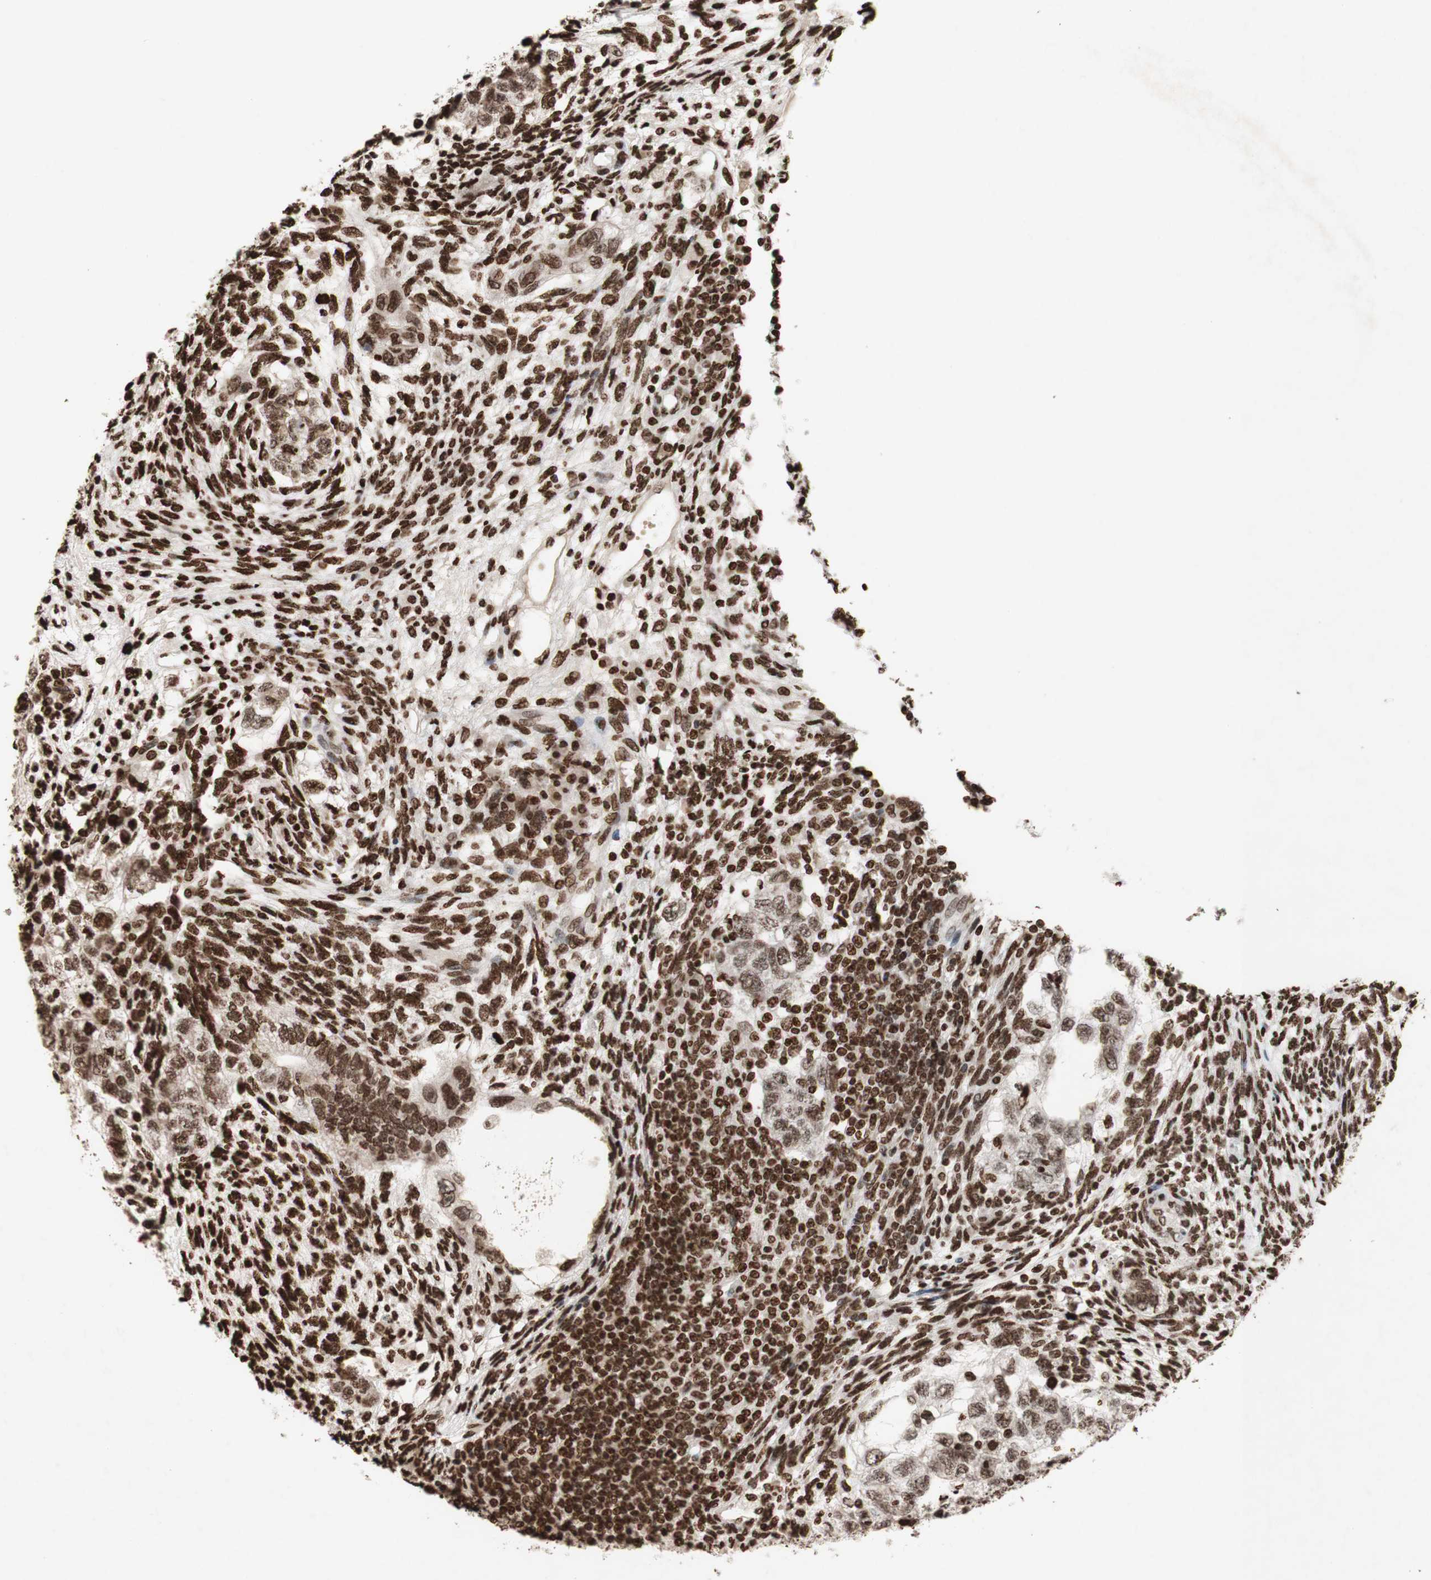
{"staining": {"intensity": "moderate", "quantity": ">75%", "location": "nuclear"}, "tissue": "testis cancer", "cell_type": "Tumor cells", "image_type": "cancer", "snomed": [{"axis": "morphology", "description": "Normal tissue, NOS"}, {"axis": "morphology", "description": "Carcinoma, Embryonal, NOS"}, {"axis": "topography", "description": "Testis"}], "caption": "Testis embryonal carcinoma stained with a protein marker demonstrates moderate staining in tumor cells.", "gene": "NCOA3", "patient": {"sex": "male", "age": 36}}